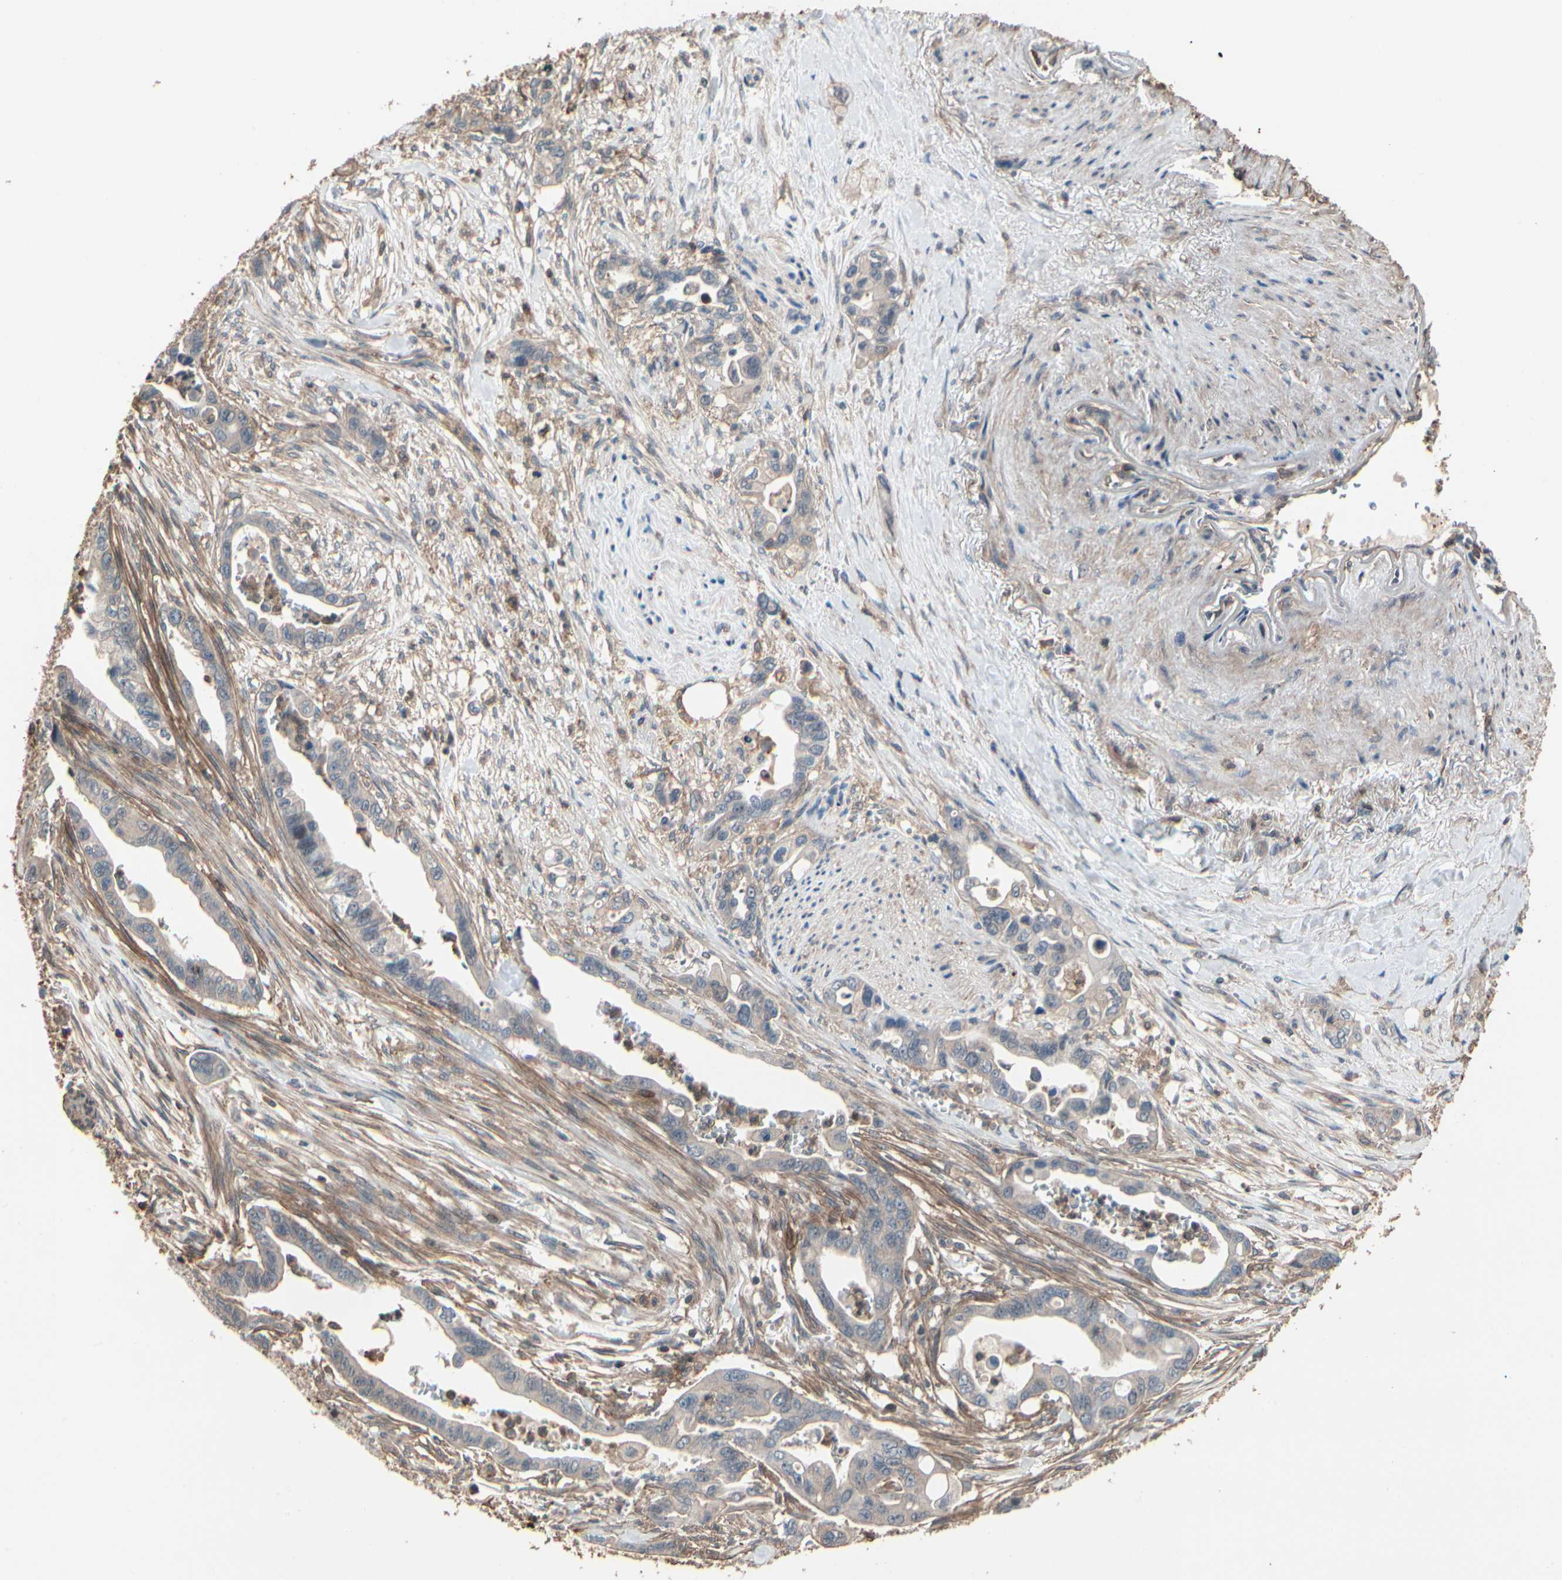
{"staining": {"intensity": "weak", "quantity": ">75%", "location": "cytoplasmic/membranous"}, "tissue": "pancreatic cancer", "cell_type": "Tumor cells", "image_type": "cancer", "snomed": [{"axis": "morphology", "description": "Adenocarcinoma, NOS"}, {"axis": "topography", "description": "Pancreas"}], "caption": "Pancreatic cancer (adenocarcinoma) stained with IHC demonstrates weak cytoplasmic/membranous positivity in approximately >75% of tumor cells.", "gene": "MAPK13", "patient": {"sex": "male", "age": 70}}